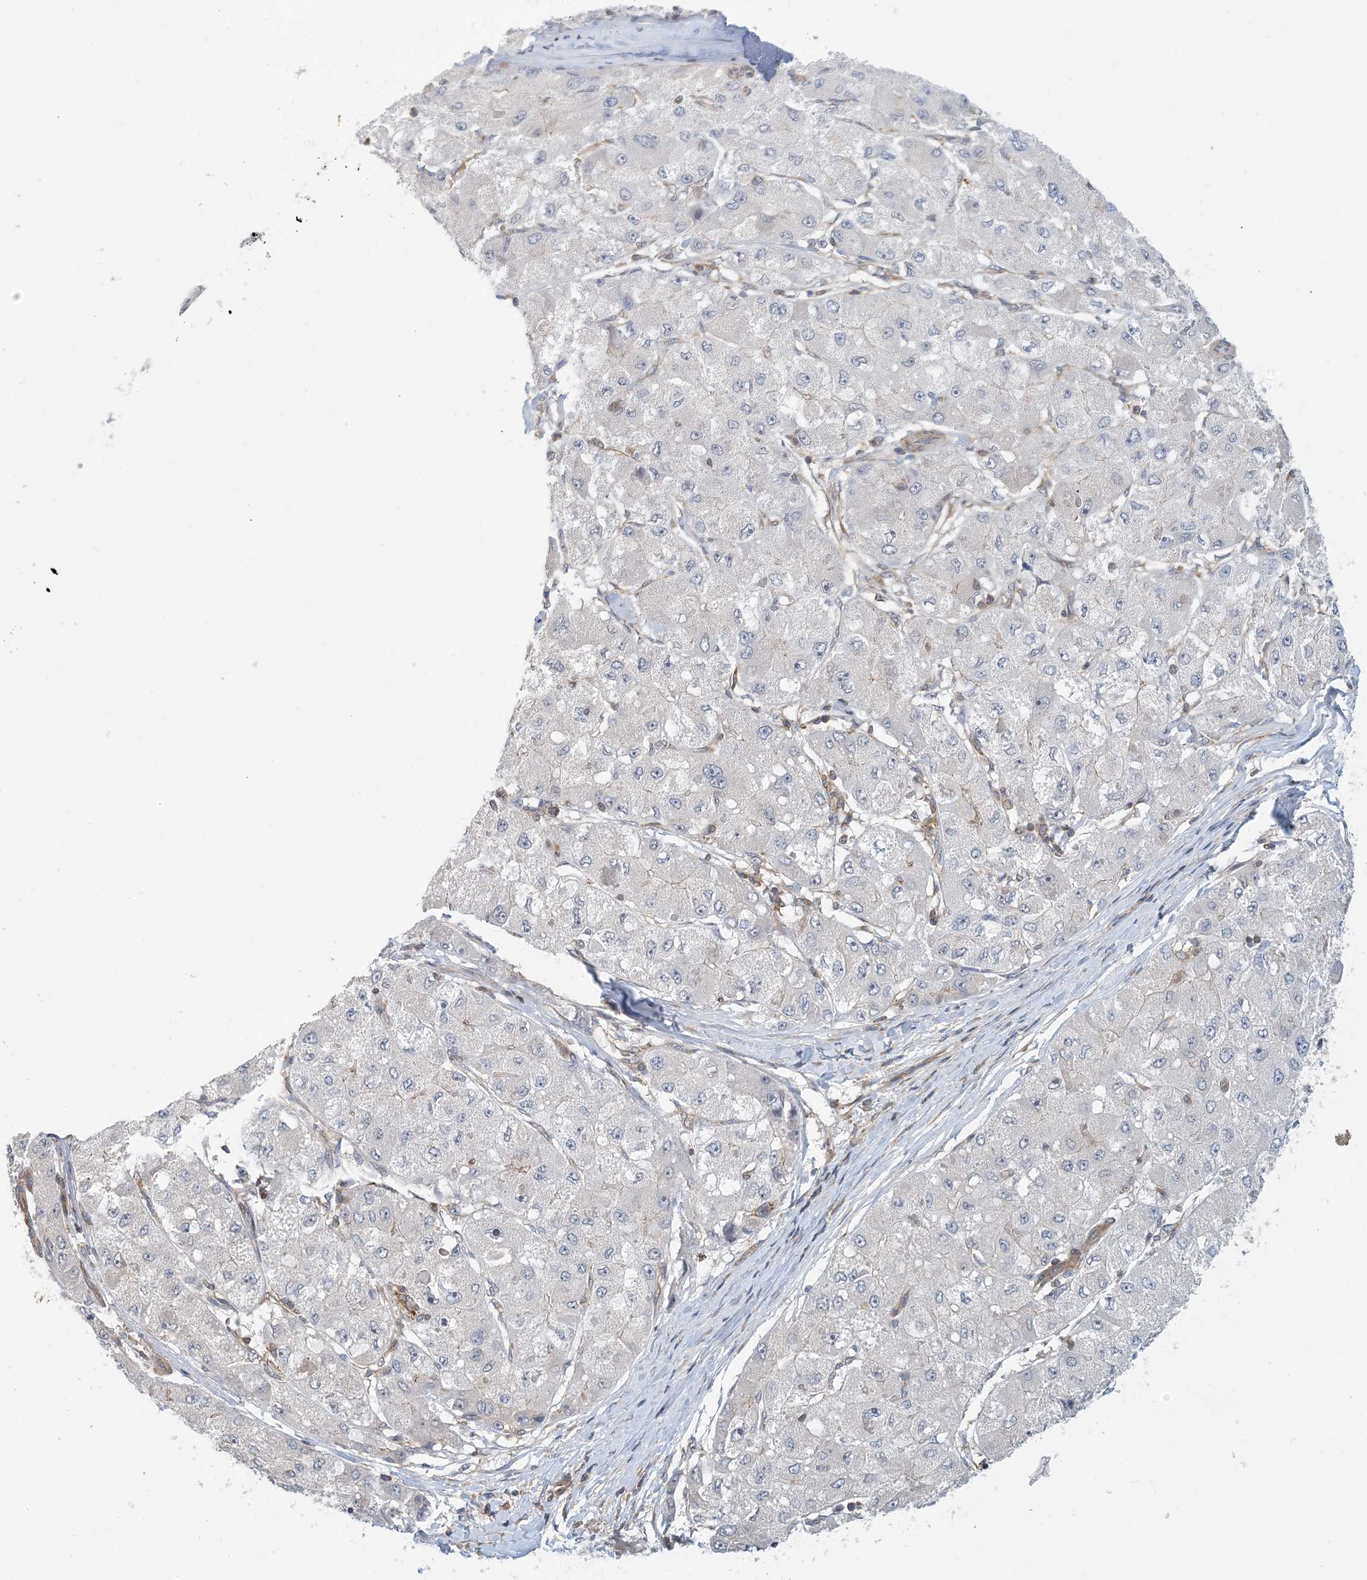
{"staining": {"intensity": "negative", "quantity": "none", "location": "none"}, "tissue": "liver cancer", "cell_type": "Tumor cells", "image_type": "cancer", "snomed": [{"axis": "morphology", "description": "Carcinoma, Hepatocellular, NOS"}, {"axis": "topography", "description": "Liver"}], "caption": "Tumor cells show no significant protein expression in liver cancer (hepatocellular carcinoma).", "gene": "ATP13A2", "patient": {"sex": "male", "age": 80}}